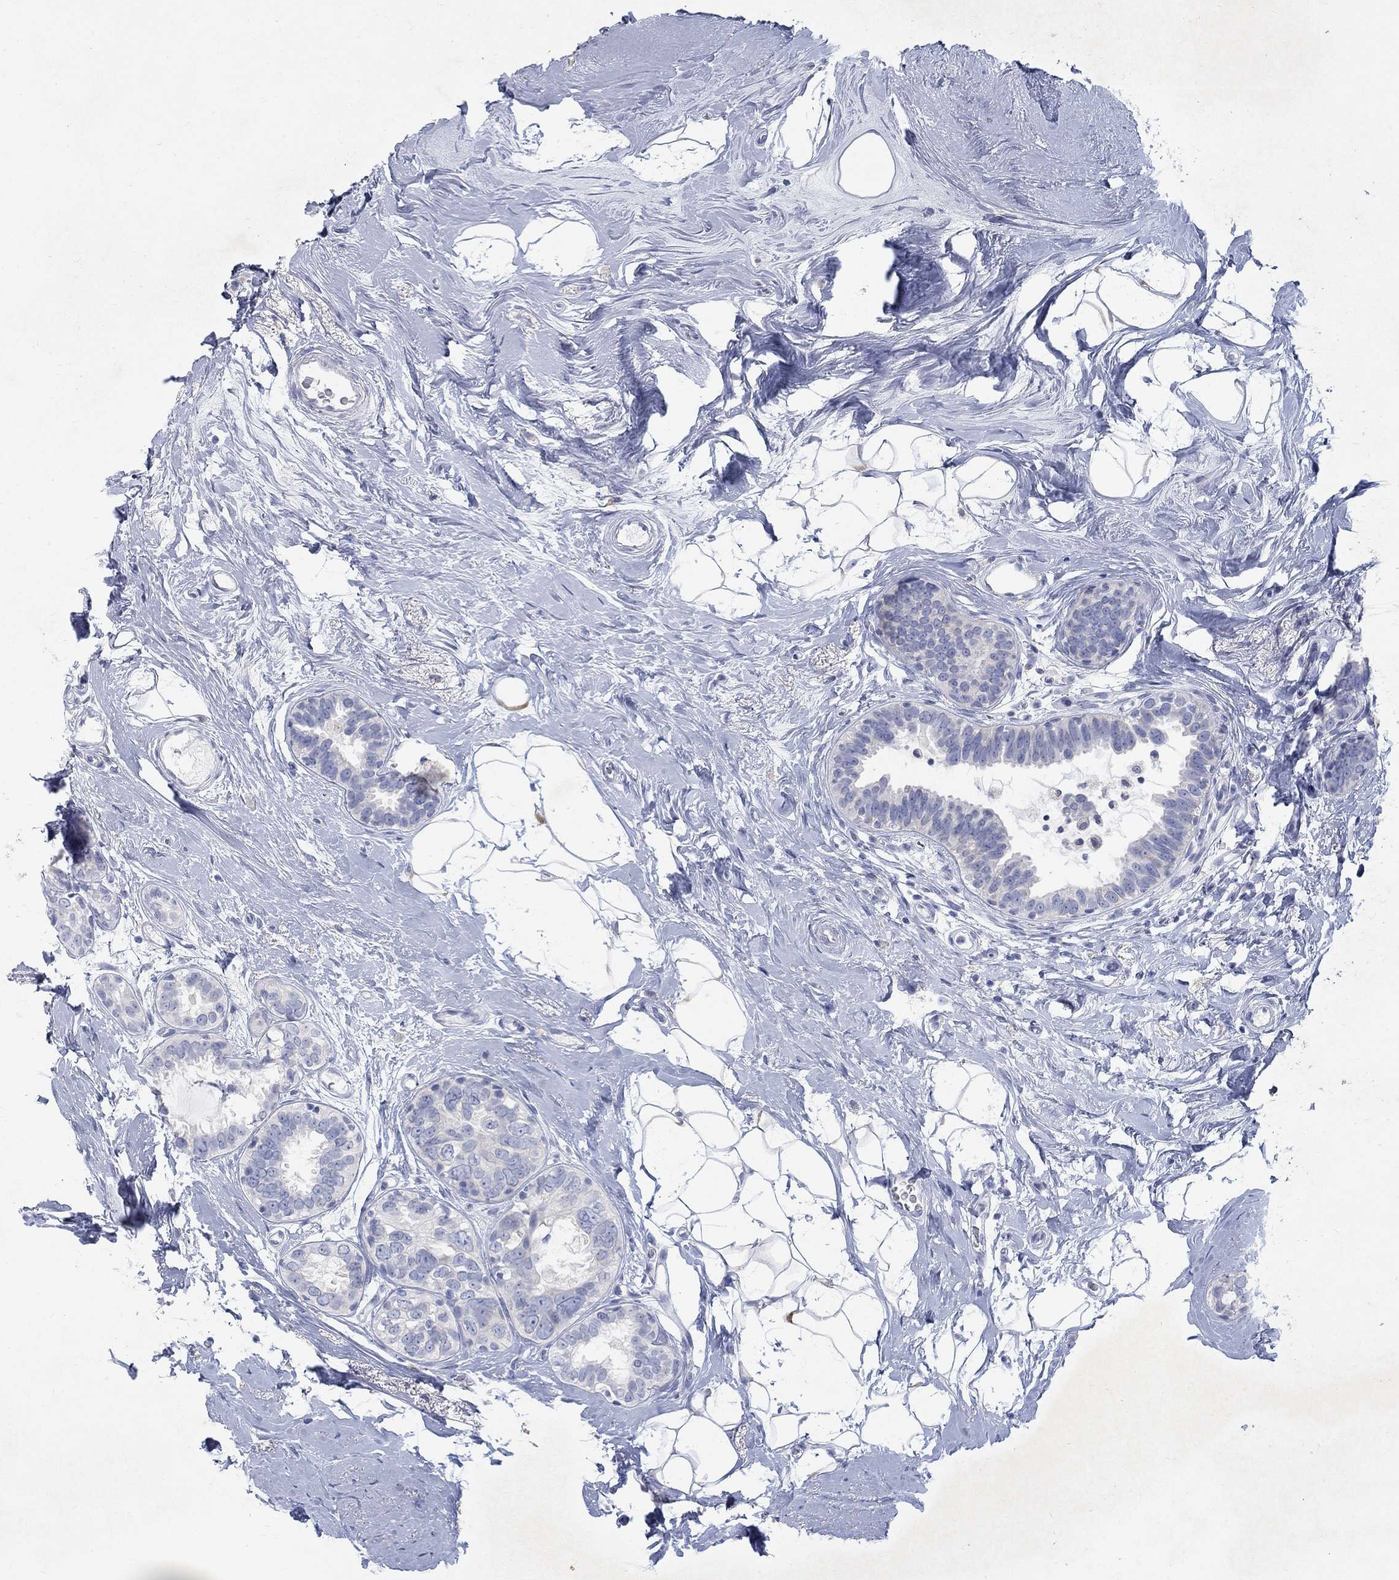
{"staining": {"intensity": "negative", "quantity": "none", "location": "none"}, "tissue": "breast cancer", "cell_type": "Tumor cells", "image_type": "cancer", "snomed": [{"axis": "morphology", "description": "Duct carcinoma"}, {"axis": "topography", "description": "Breast"}], "caption": "Tumor cells are negative for brown protein staining in breast infiltrating ductal carcinoma. (DAB immunohistochemistry (IHC), high magnification).", "gene": "RFTN2", "patient": {"sex": "female", "age": 55}}